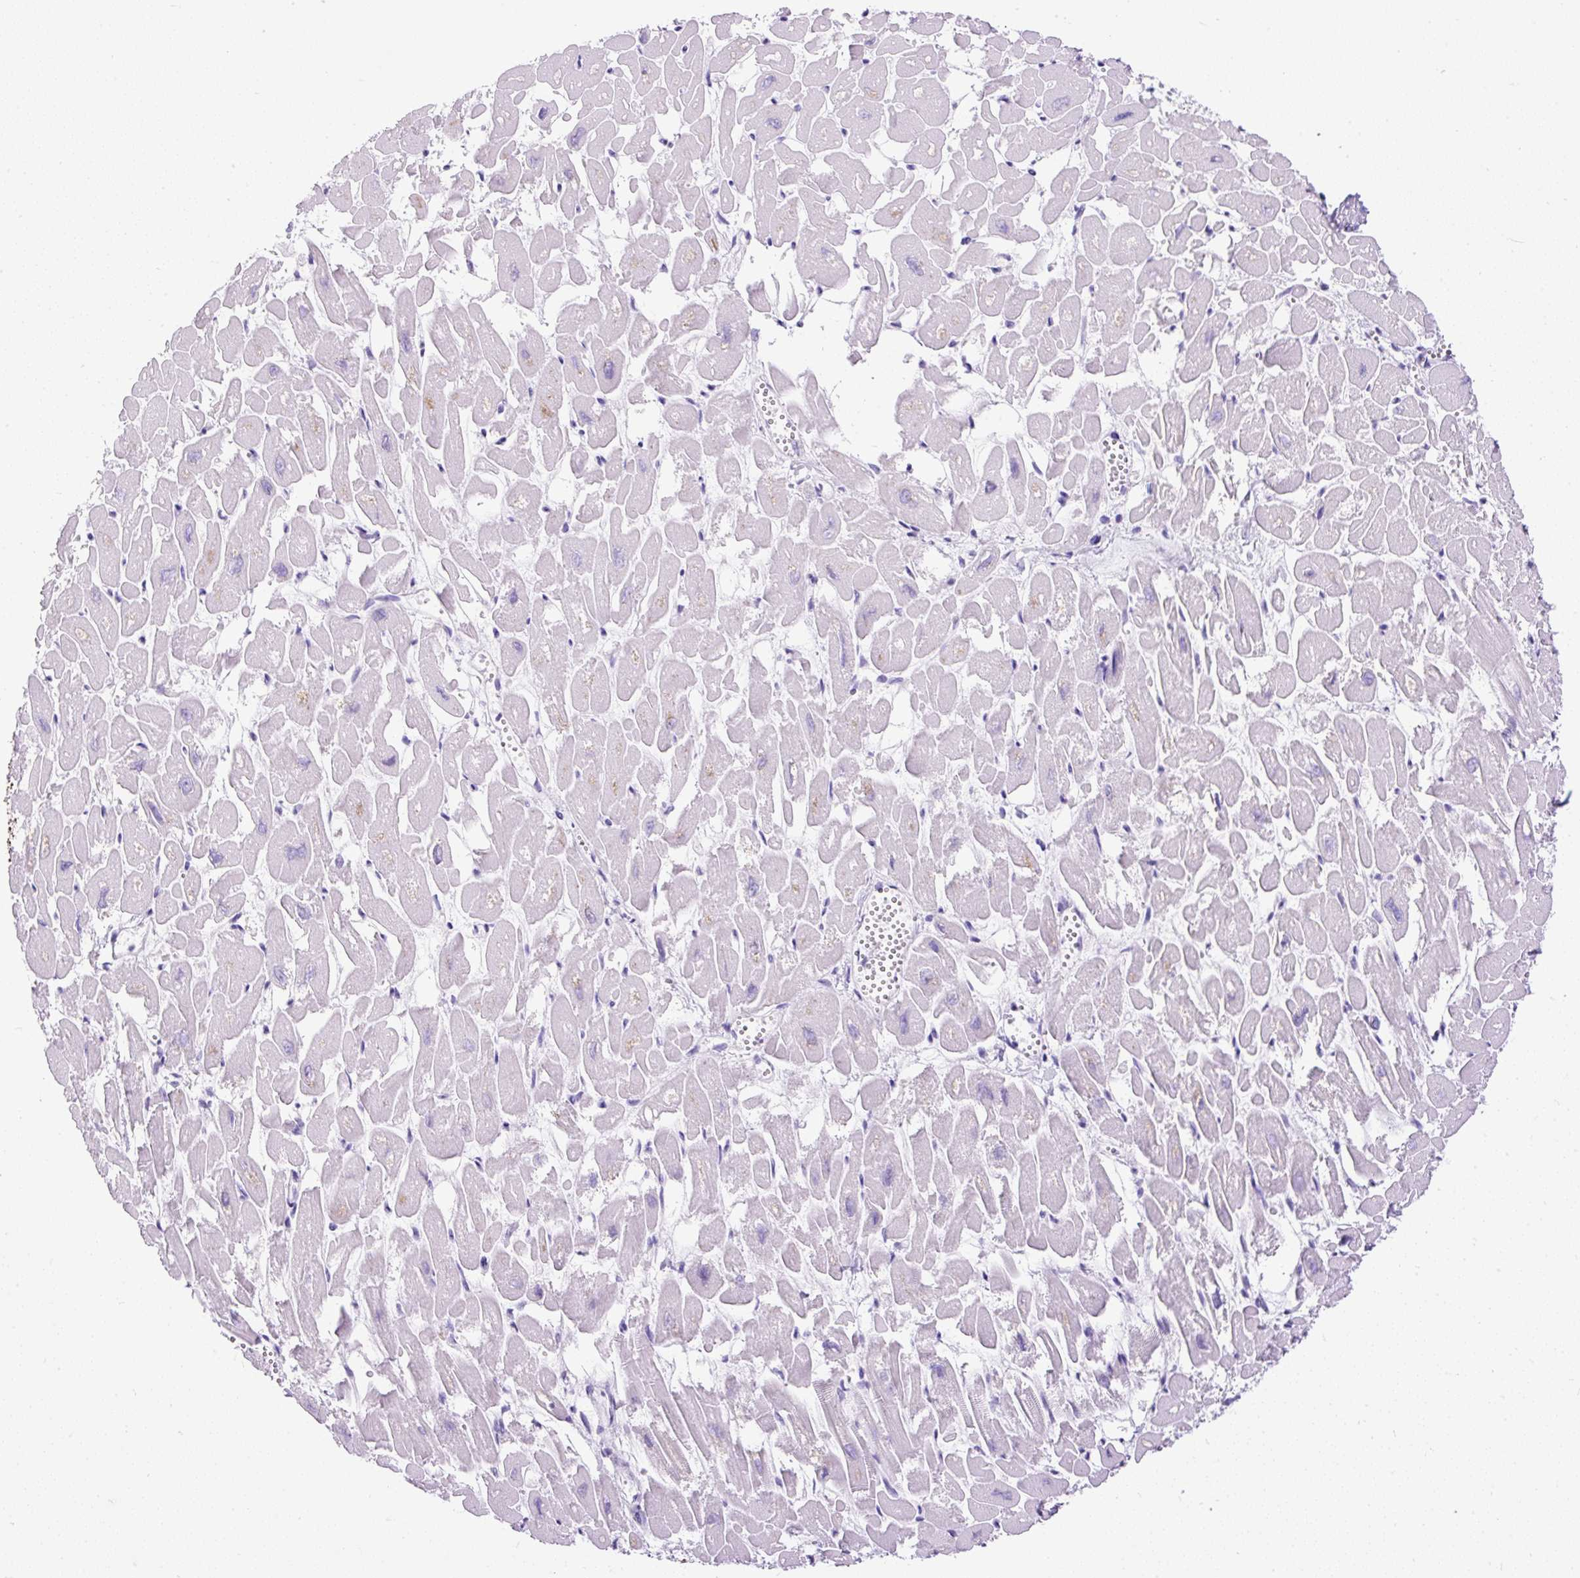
{"staining": {"intensity": "negative", "quantity": "none", "location": "none"}, "tissue": "heart muscle", "cell_type": "Cardiomyocytes", "image_type": "normal", "snomed": [{"axis": "morphology", "description": "Normal tissue, NOS"}, {"axis": "topography", "description": "Heart"}], "caption": "Immunohistochemistry of benign human heart muscle exhibits no staining in cardiomyocytes. (Stains: DAB immunohistochemistry (IHC) with hematoxylin counter stain, Microscopy: brightfield microscopy at high magnification).", "gene": "PDIA2", "patient": {"sex": "male", "age": 54}}